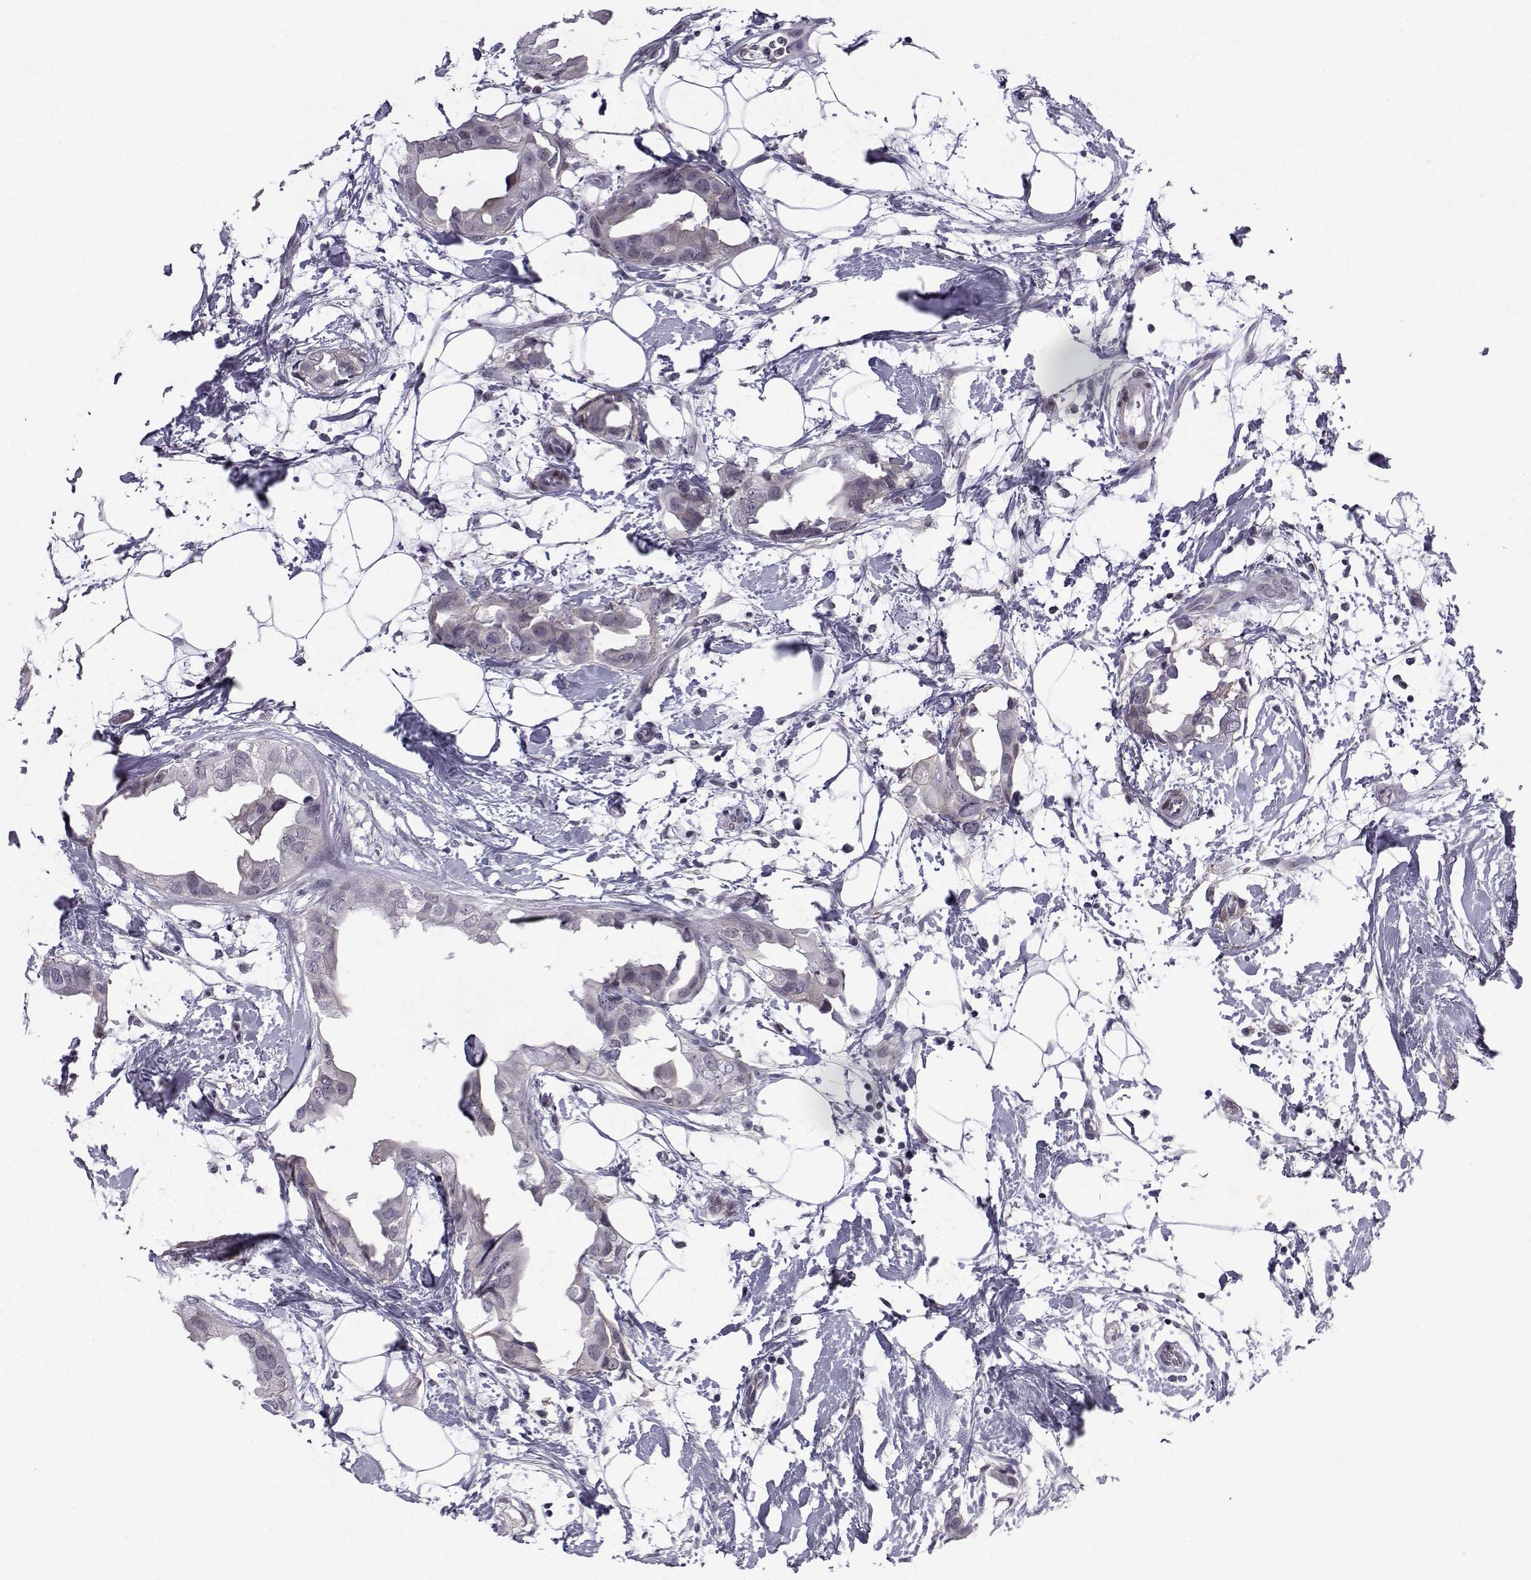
{"staining": {"intensity": "negative", "quantity": "none", "location": "none"}, "tissue": "breast cancer", "cell_type": "Tumor cells", "image_type": "cancer", "snomed": [{"axis": "morphology", "description": "Normal tissue, NOS"}, {"axis": "morphology", "description": "Duct carcinoma"}, {"axis": "topography", "description": "Breast"}], "caption": "Histopathology image shows no significant protein expression in tumor cells of breast infiltrating ductal carcinoma.", "gene": "RBM24", "patient": {"sex": "female", "age": 40}}